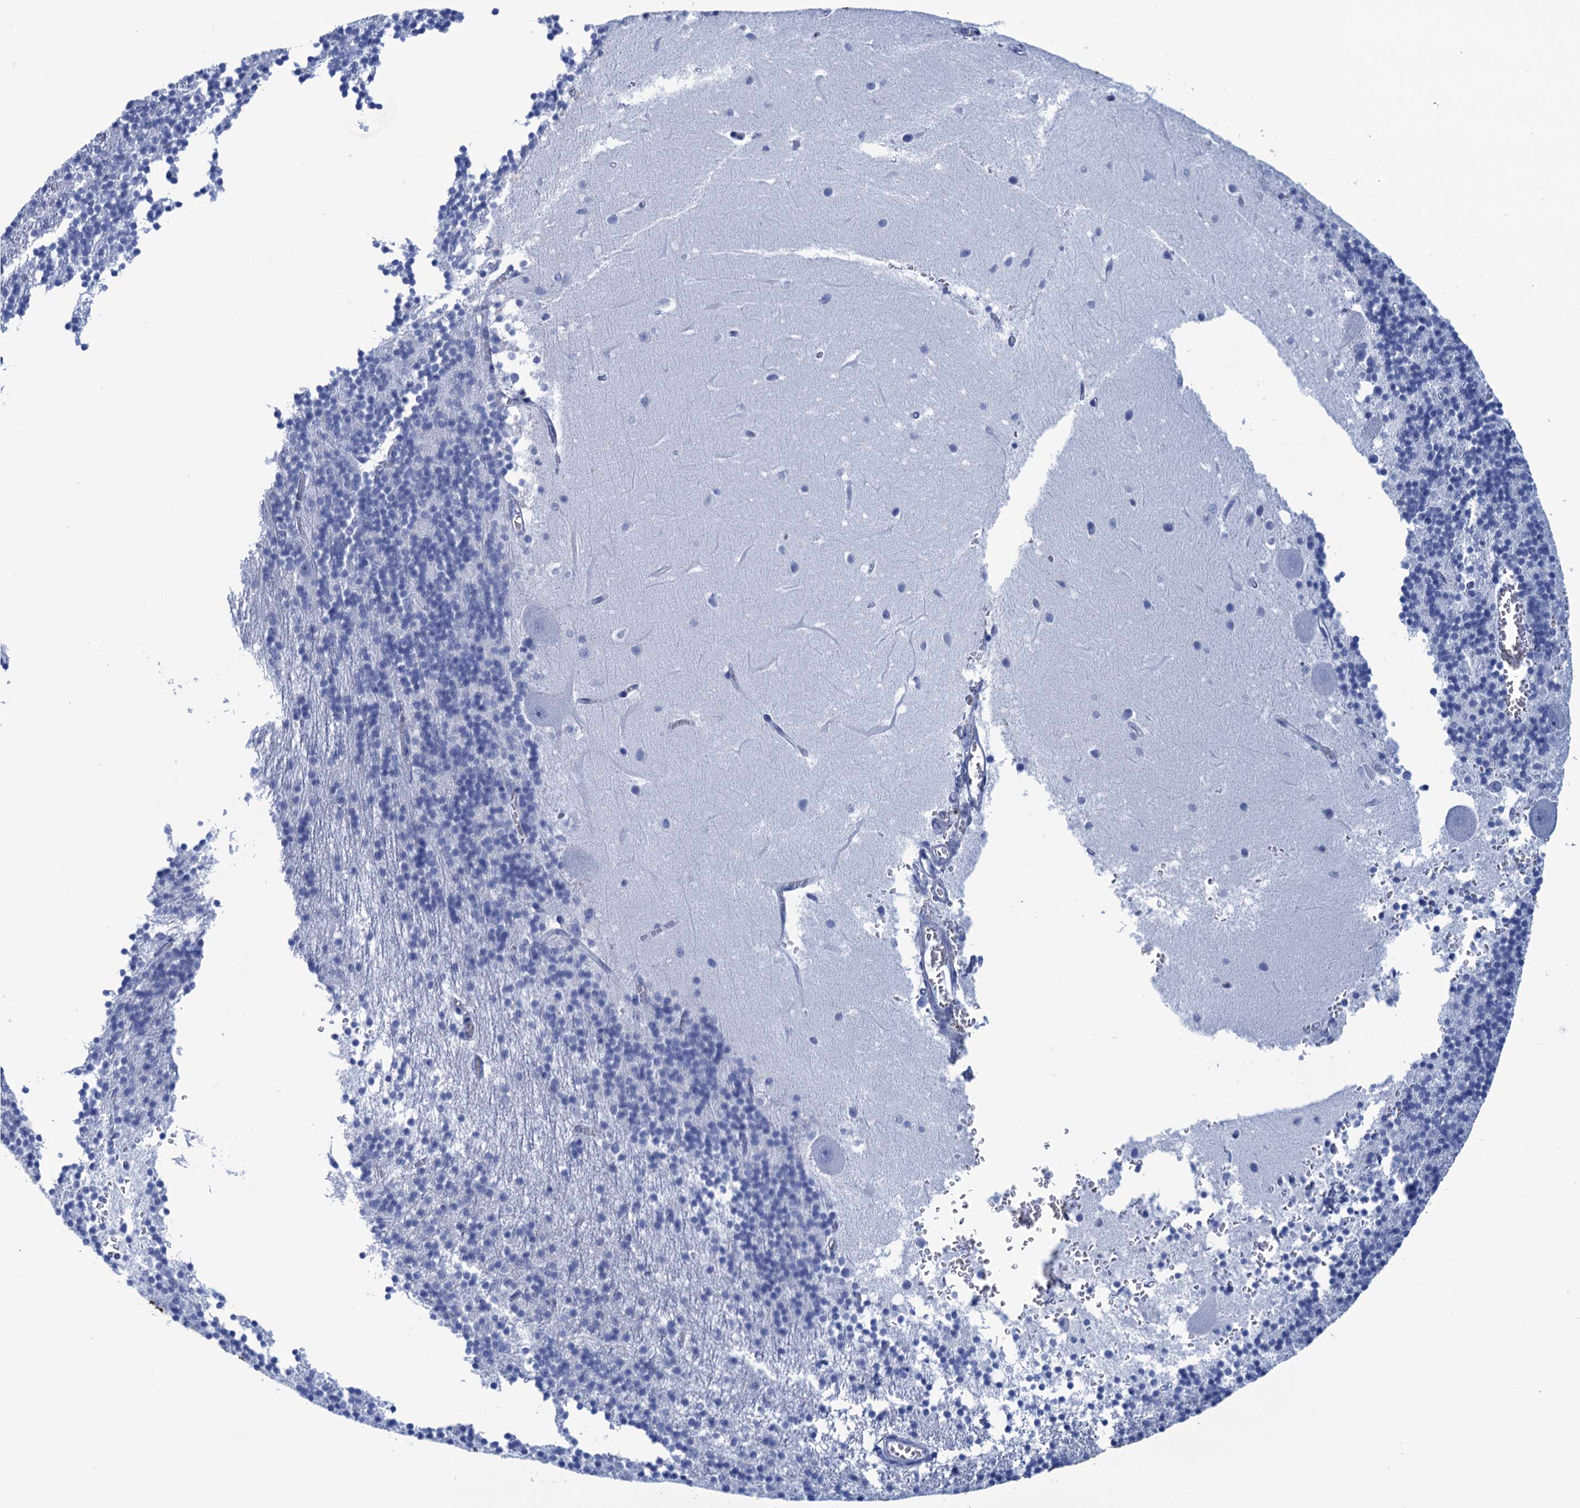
{"staining": {"intensity": "negative", "quantity": "none", "location": "none"}, "tissue": "cerebellum", "cell_type": "Cells in granular layer", "image_type": "normal", "snomed": [{"axis": "morphology", "description": "Normal tissue, NOS"}, {"axis": "topography", "description": "Cerebellum"}], "caption": "DAB (3,3'-diaminobenzidine) immunohistochemical staining of unremarkable cerebellum reveals no significant expression in cells in granular layer.", "gene": "CALML5", "patient": {"sex": "male", "age": 54}}